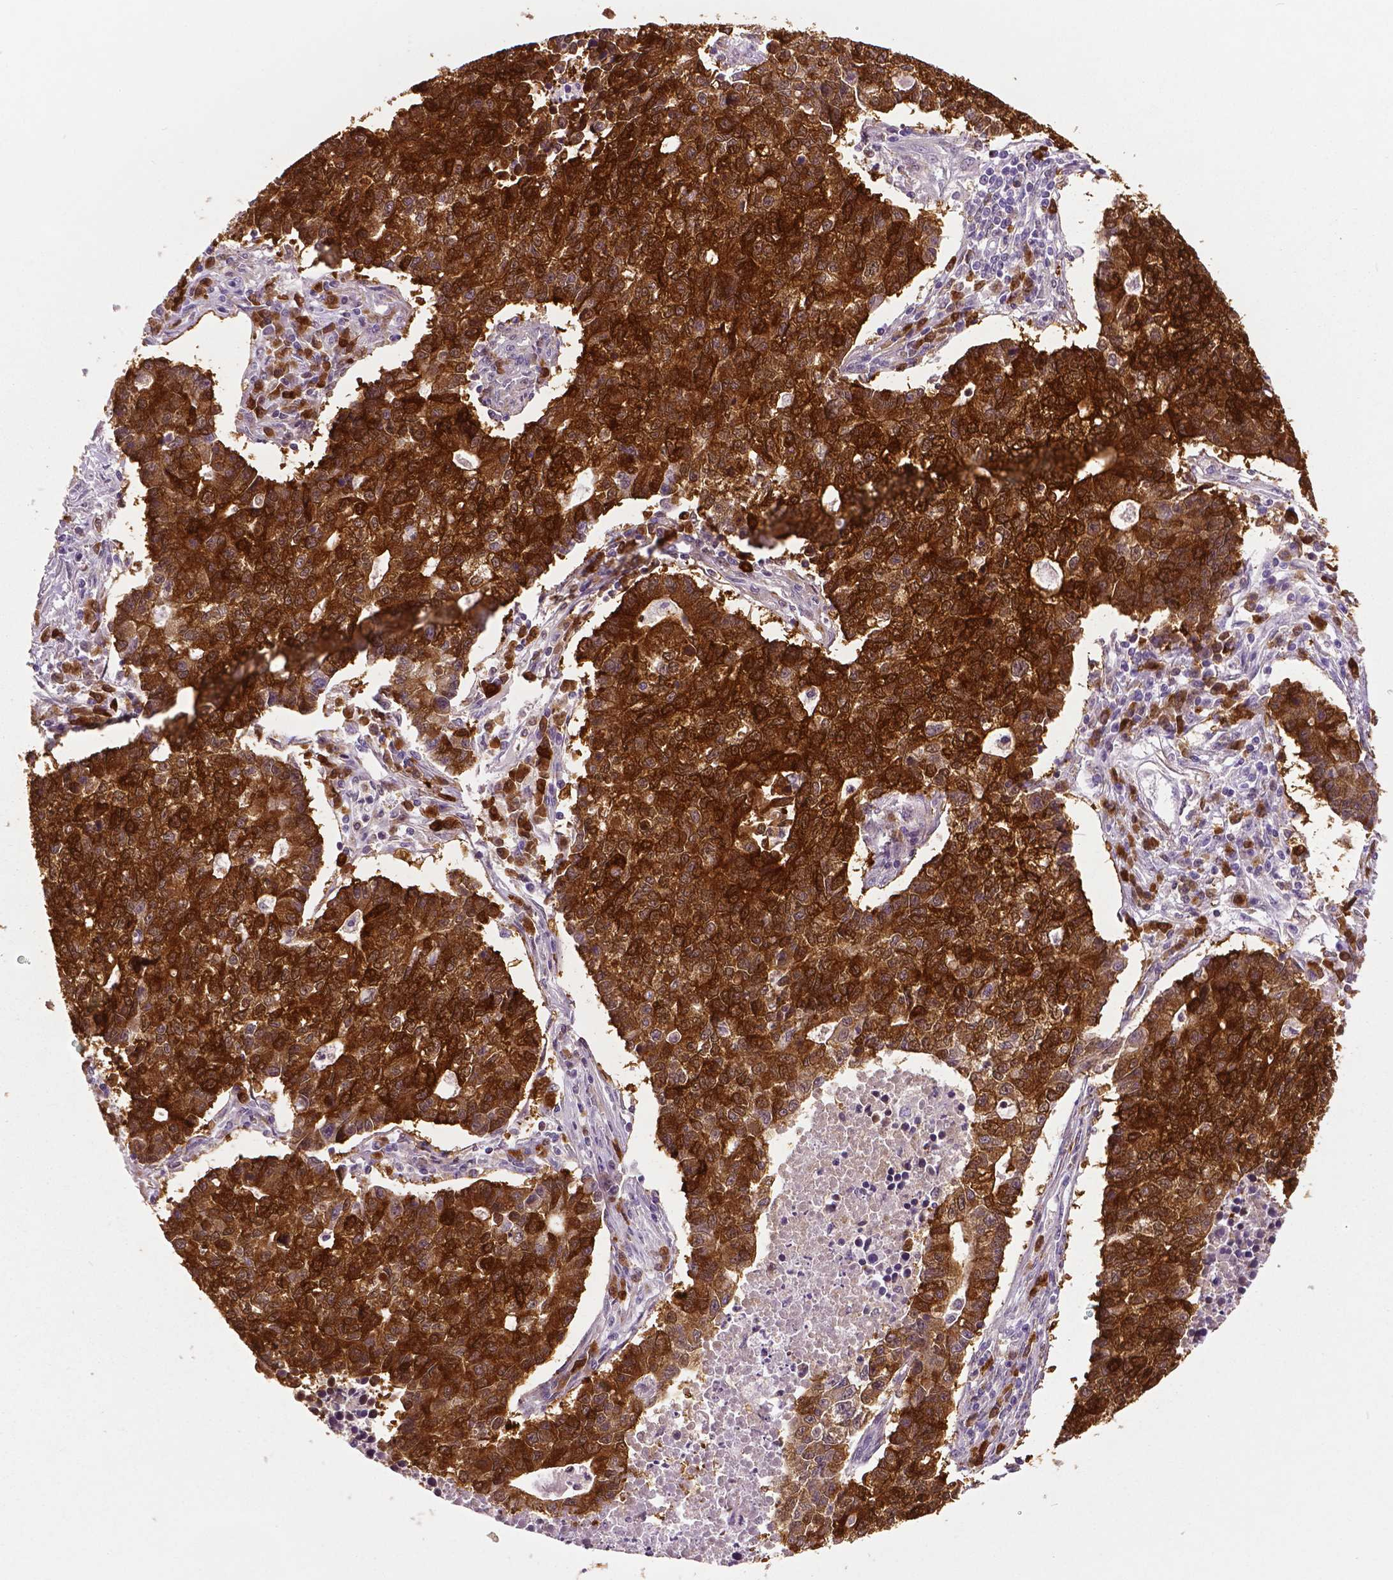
{"staining": {"intensity": "strong", "quantity": ">75%", "location": "cytoplasmic/membranous"}, "tissue": "lung cancer", "cell_type": "Tumor cells", "image_type": "cancer", "snomed": [{"axis": "morphology", "description": "Adenocarcinoma, NOS"}, {"axis": "topography", "description": "Lung"}], "caption": "Lung cancer tissue demonstrates strong cytoplasmic/membranous expression in about >75% of tumor cells", "gene": "PHGDH", "patient": {"sex": "male", "age": 57}}